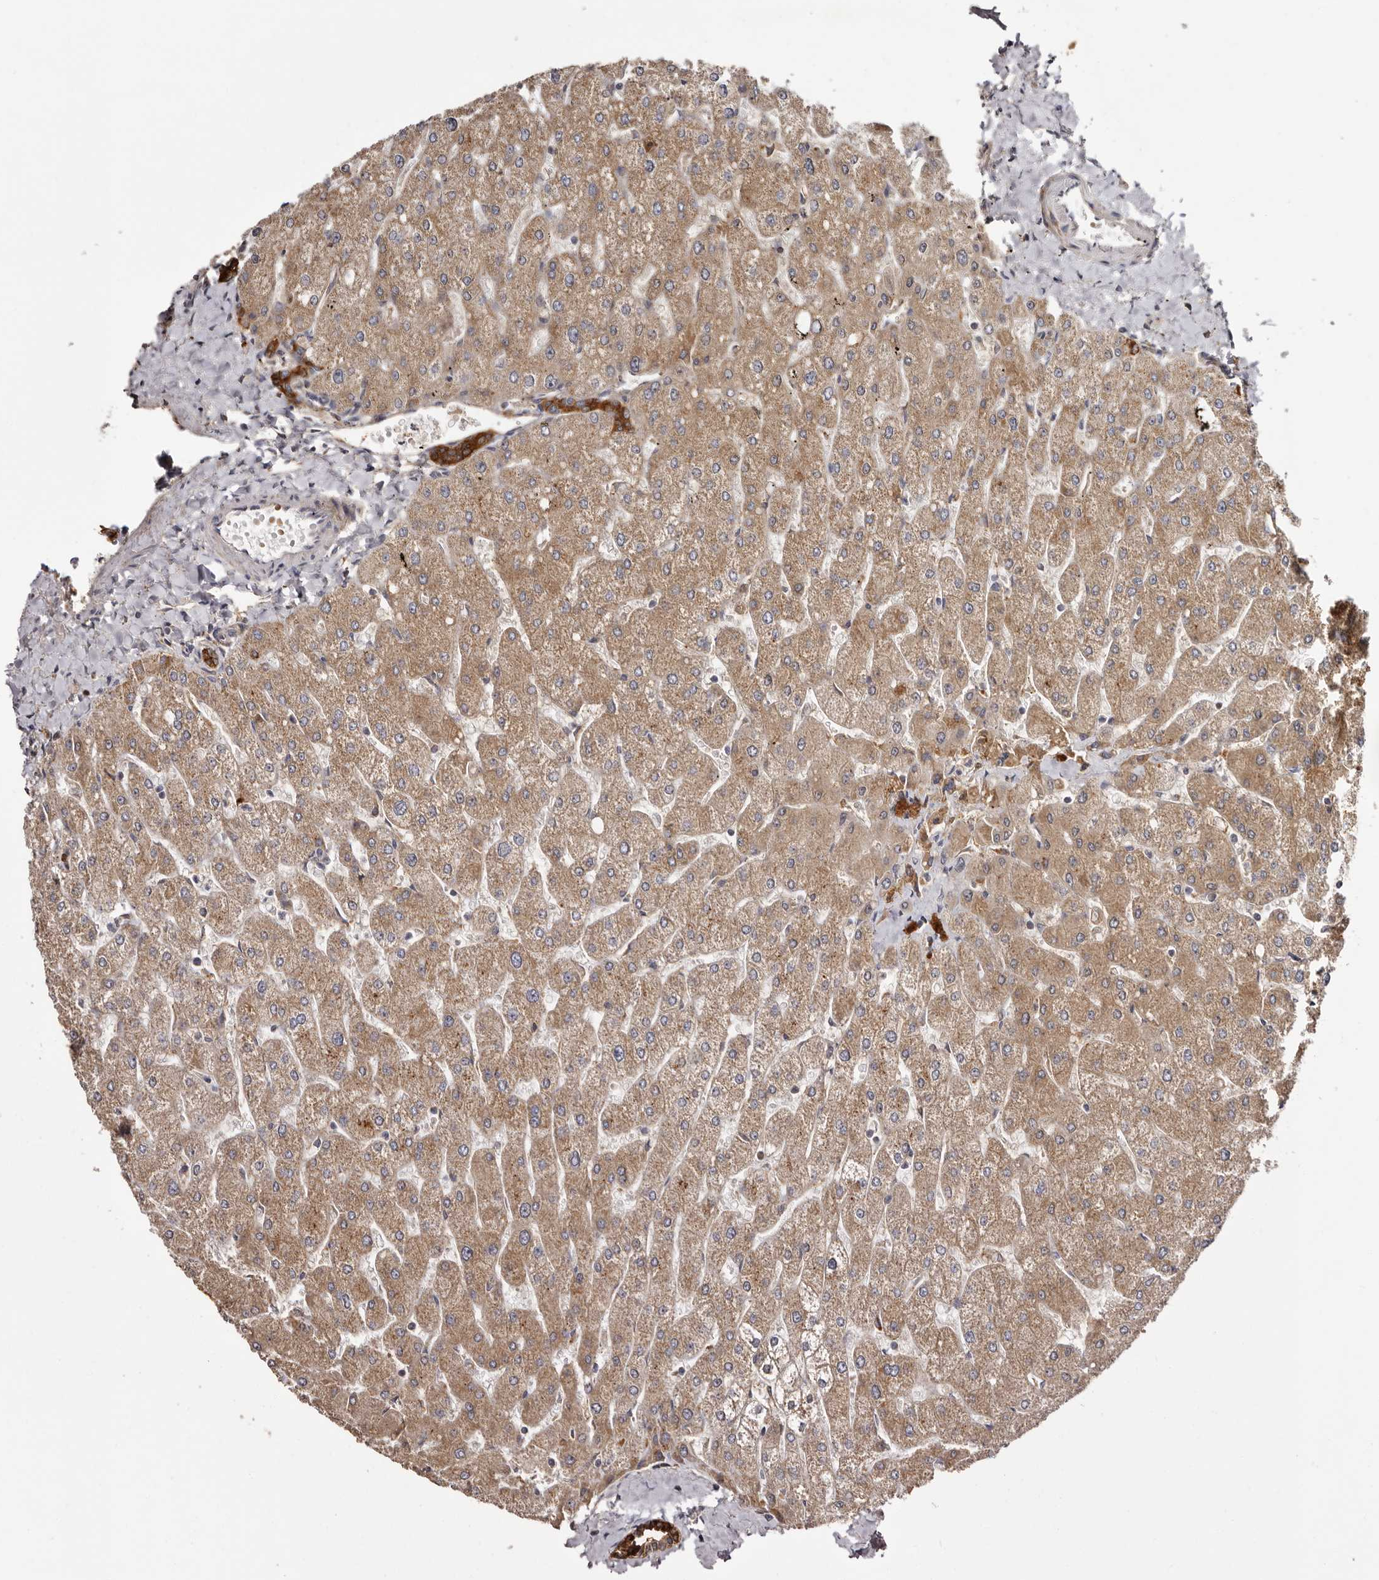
{"staining": {"intensity": "strong", "quantity": ">75%", "location": "cytoplasmic/membranous"}, "tissue": "liver", "cell_type": "Cholangiocytes", "image_type": "normal", "snomed": [{"axis": "morphology", "description": "Normal tissue, NOS"}, {"axis": "topography", "description": "Liver"}], "caption": "Cholangiocytes reveal high levels of strong cytoplasmic/membranous positivity in approximately >75% of cells in normal human liver. The staining is performed using DAB brown chromogen to label protein expression. The nuclei are counter-stained blue using hematoxylin.", "gene": "MECR", "patient": {"sex": "male", "age": 55}}